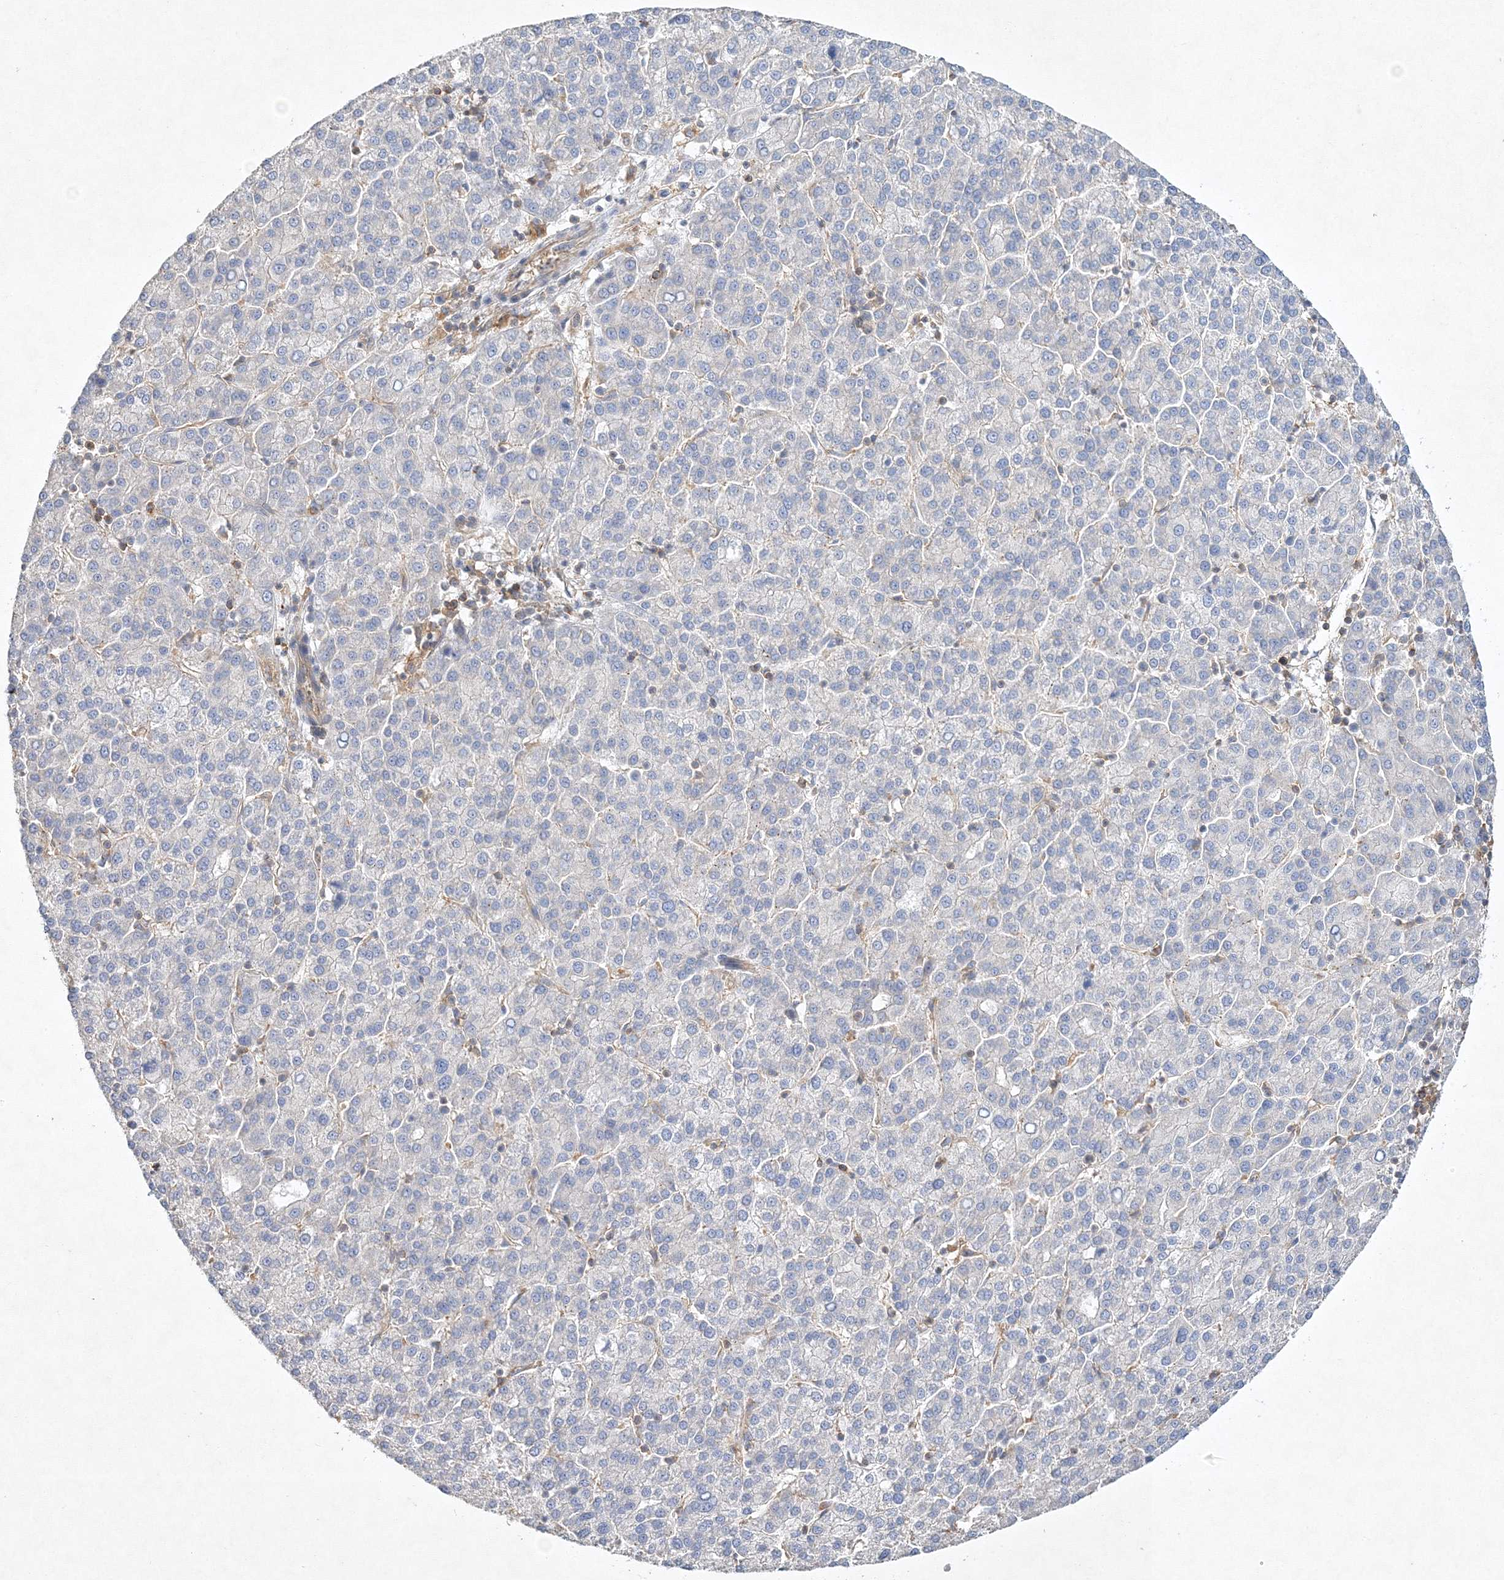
{"staining": {"intensity": "negative", "quantity": "none", "location": "none"}, "tissue": "liver cancer", "cell_type": "Tumor cells", "image_type": "cancer", "snomed": [{"axis": "morphology", "description": "Carcinoma, Hepatocellular, NOS"}, {"axis": "topography", "description": "Liver"}], "caption": "Immunohistochemistry (IHC) photomicrograph of human hepatocellular carcinoma (liver) stained for a protein (brown), which displays no expression in tumor cells.", "gene": "WDR37", "patient": {"sex": "female", "age": 58}}